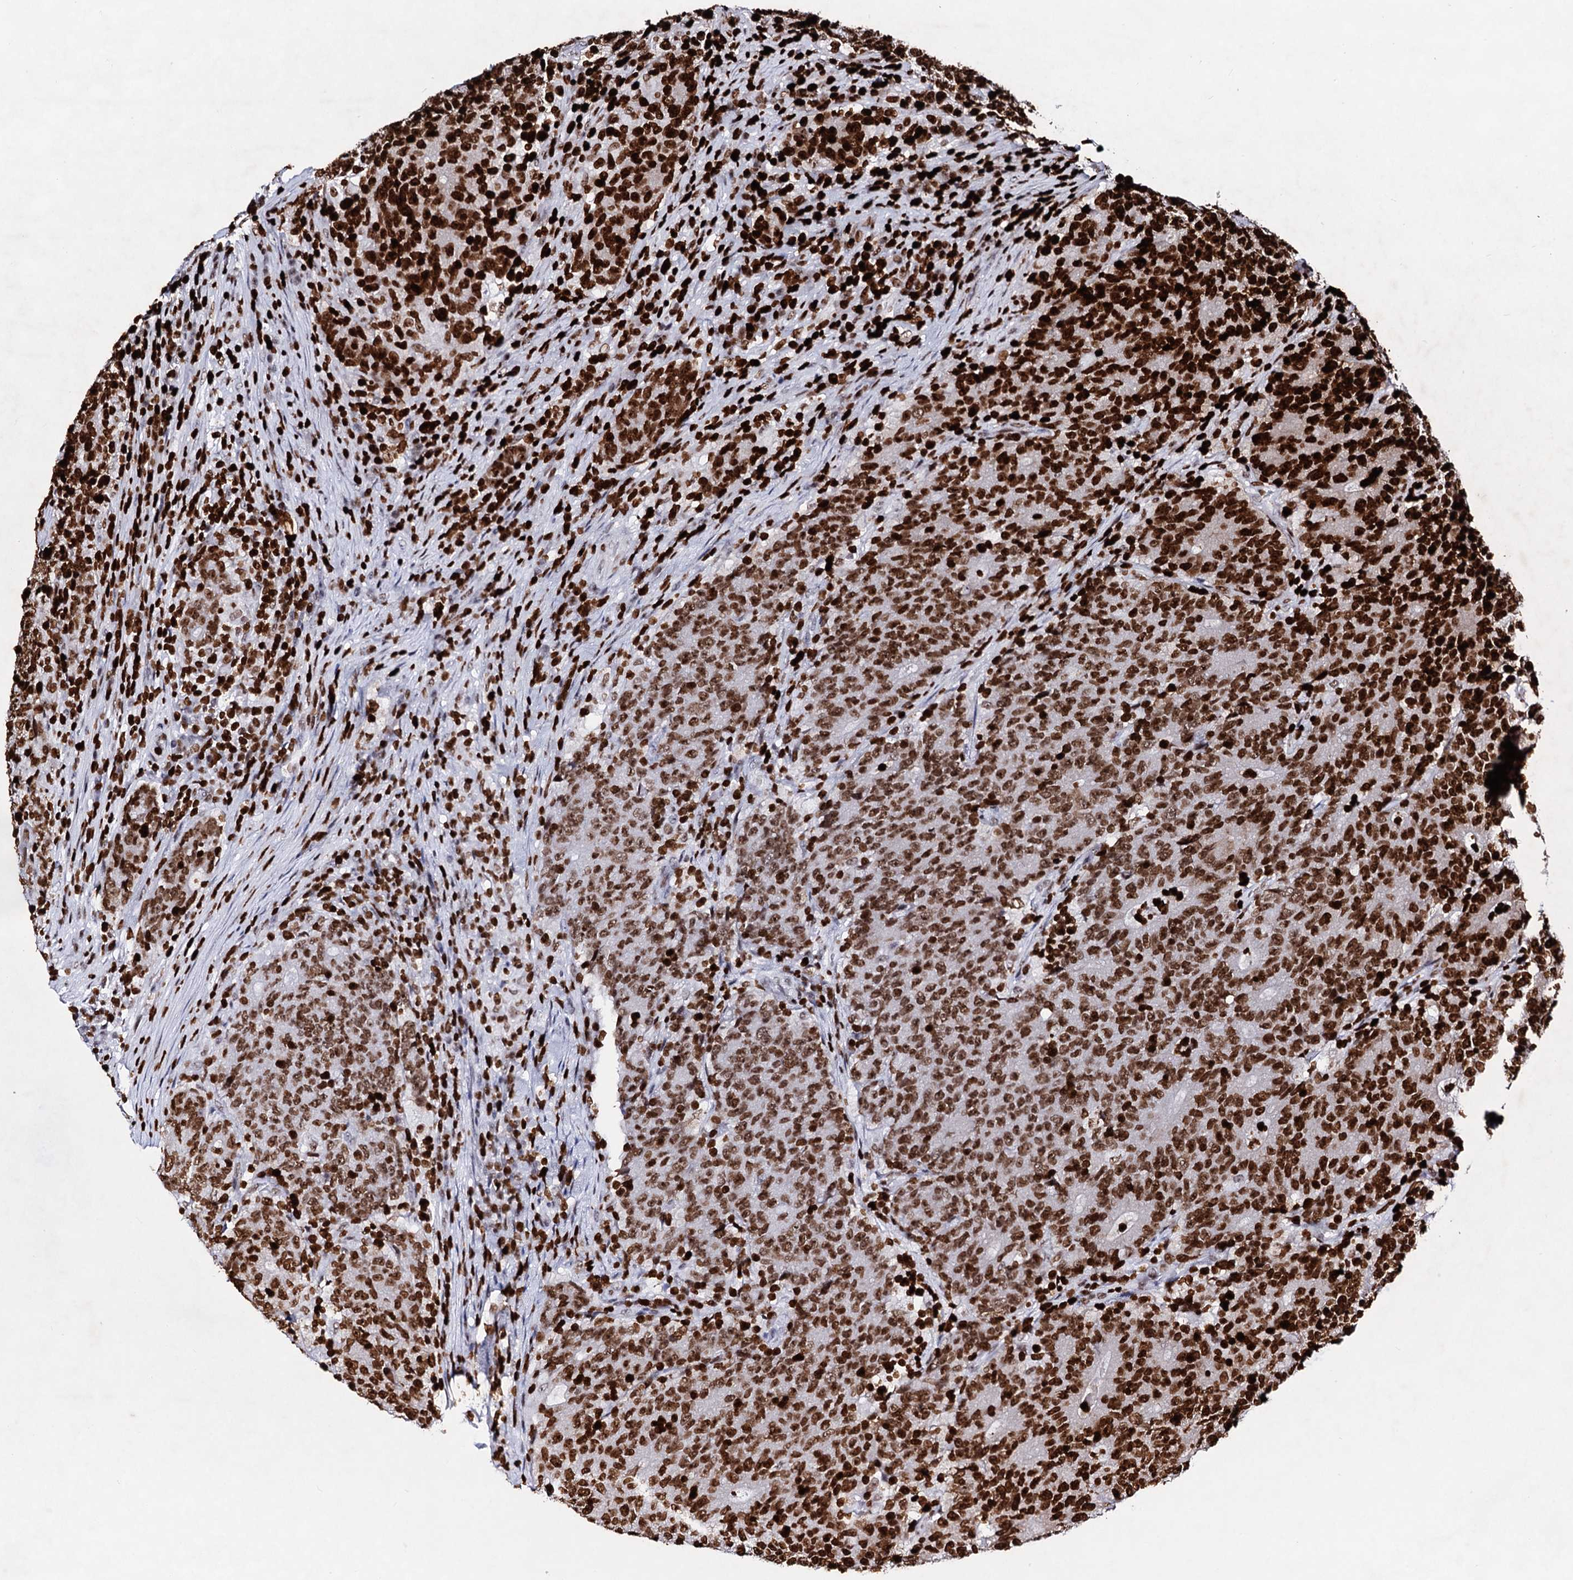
{"staining": {"intensity": "strong", "quantity": ">75%", "location": "nuclear"}, "tissue": "colorectal cancer", "cell_type": "Tumor cells", "image_type": "cancer", "snomed": [{"axis": "morphology", "description": "Adenocarcinoma, NOS"}, {"axis": "topography", "description": "Colon"}], "caption": "DAB (3,3'-diaminobenzidine) immunohistochemical staining of colorectal cancer exhibits strong nuclear protein positivity in approximately >75% of tumor cells.", "gene": "HMGB2", "patient": {"sex": "female", "age": 75}}